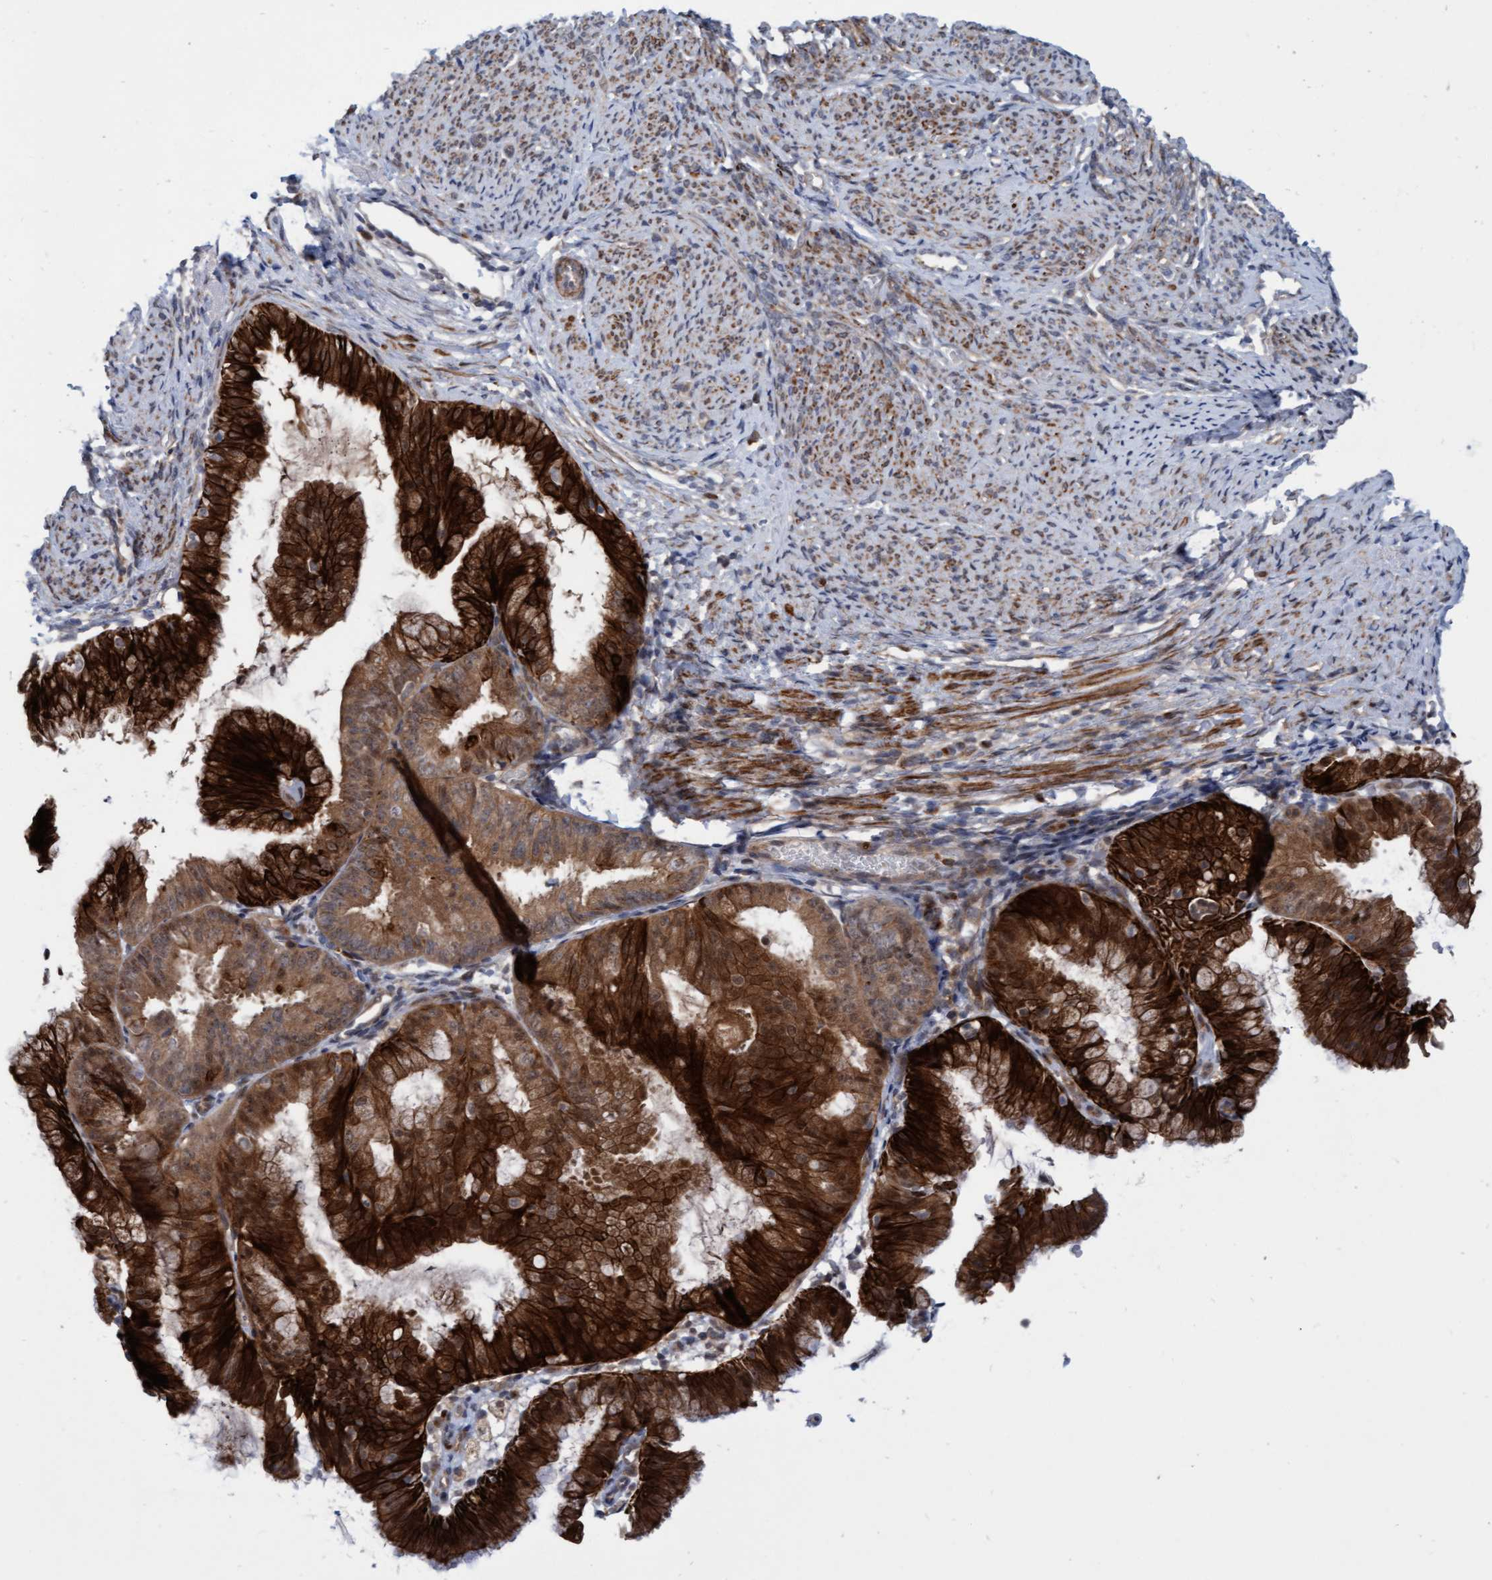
{"staining": {"intensity": "strong", "quantity": ">75%", "location": "cytoplasmic/membranous,nuclear"}, "tissue": "endometrial cancer", "cell_type": "Tumor cells", "image_type": "cancer", "snomed": [{"axis": "morphology", "description": "Adenocarcinoma, NOS"}, {"axis": "topography", "description": "Endometrium"}], "caption": "Immunohistochemical staining of endometrial cancer reveals high levels of strong cytoplasmic/membranous and nuclear protein expression in about >75% of tumor cells. (Stains: DAB in brown, nuclei in blue, Microscopy: brightfield microscopy at high magnification).", "gene": "RAP1GAP2", "patient": {"sex": "female", "age": 63}}